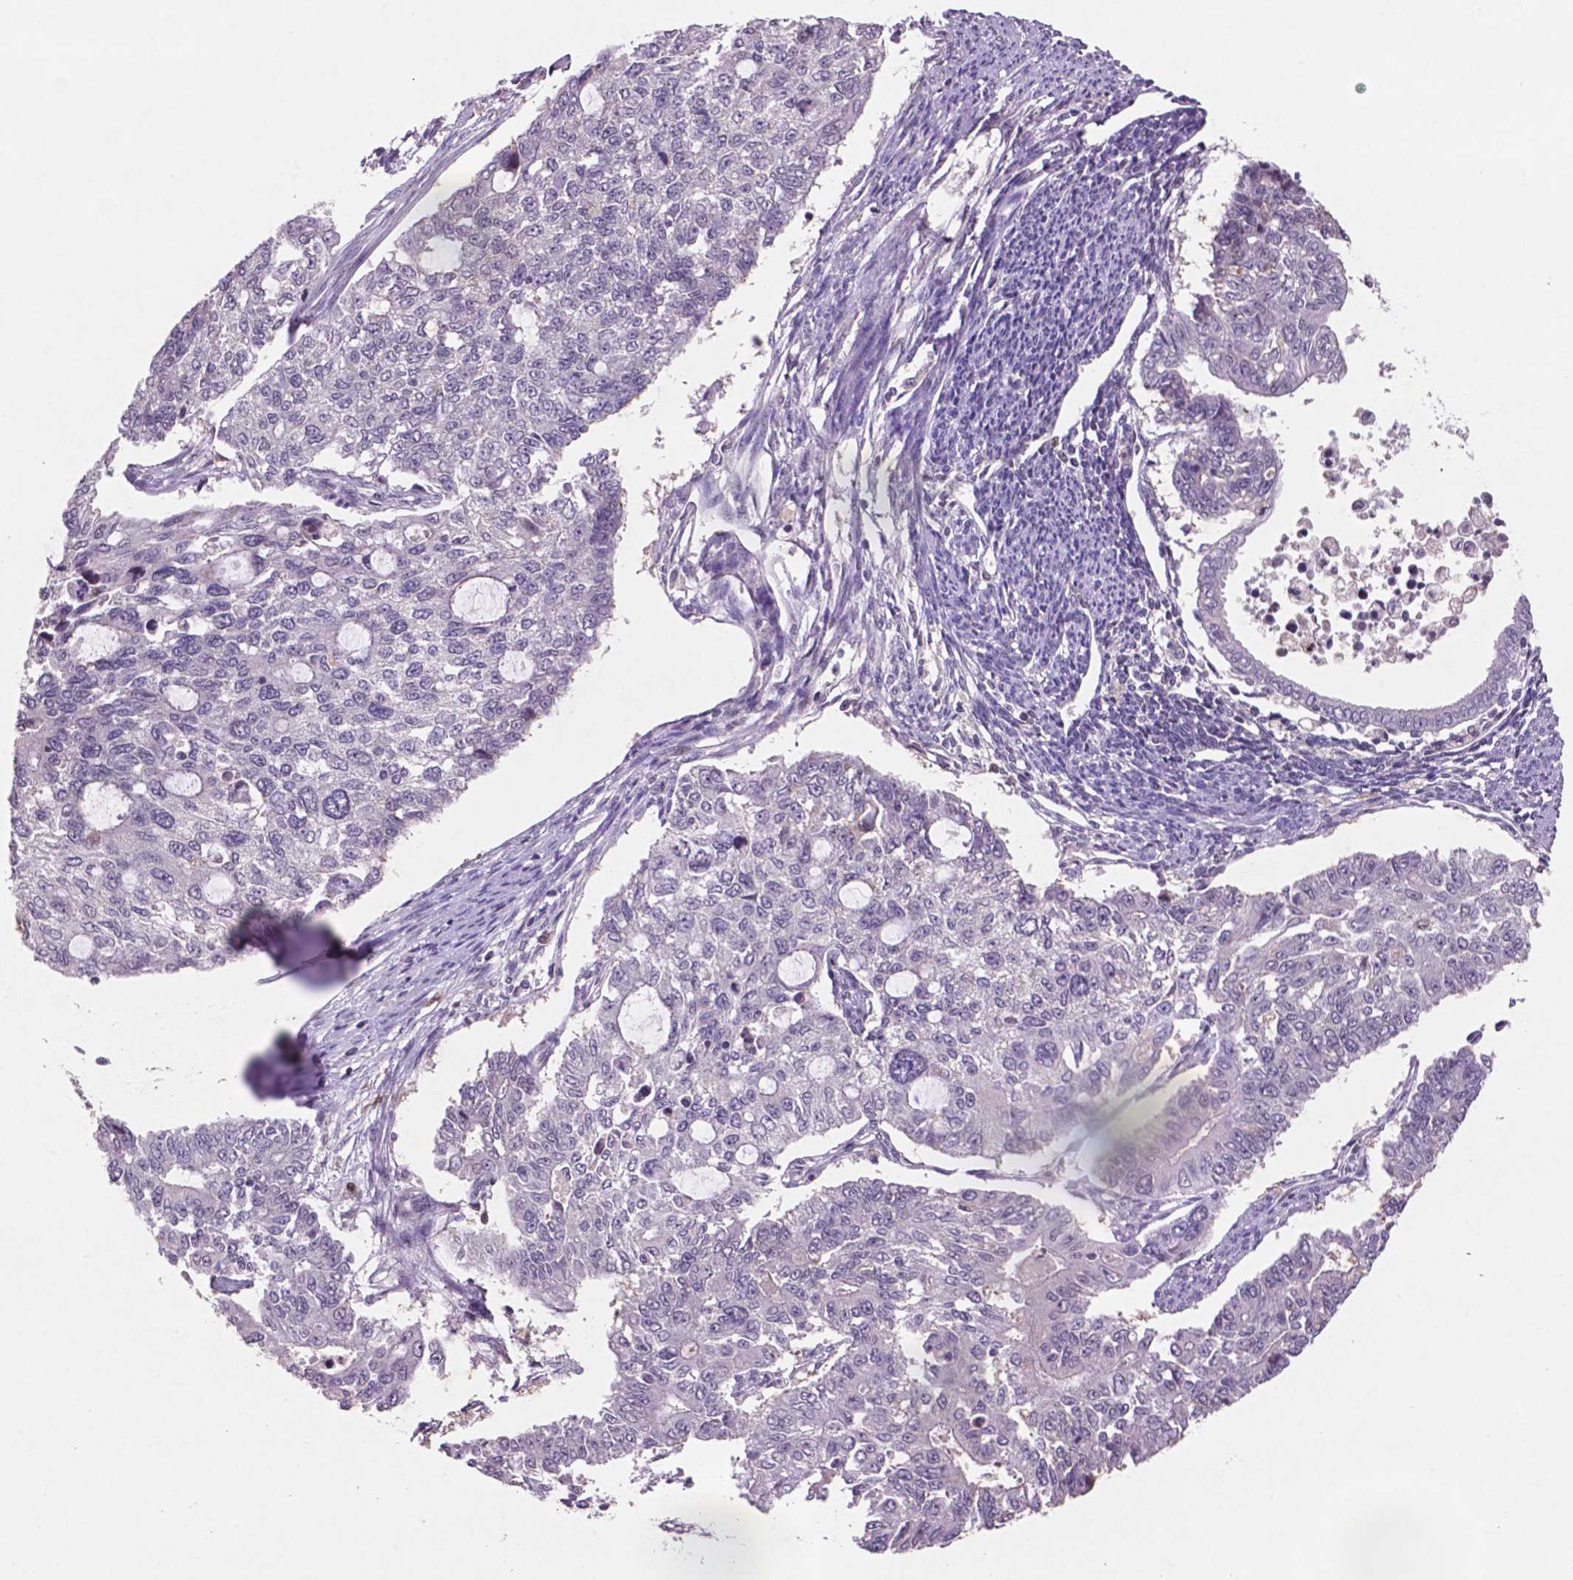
{"staining": {"intensity": "negative", "quantity": "none", "location": "none"}, "tissue": "endometrial cancer", "cell_type": "Tumor cells", "image_type": "cancer", "snomed": [{"axis": "morphology", "description": "Adenocarcinoma, NOS"}, {"axis": "topography", "description": "Uterus"}], "caption": "This is a histopathology image of immunohistochemistry (IHC) staining of adenocarcinoma (endometrial), which shows no positivity in tumor cells.", "gene": "GLRX", "patient": {"sex": "female", "age": 59}}